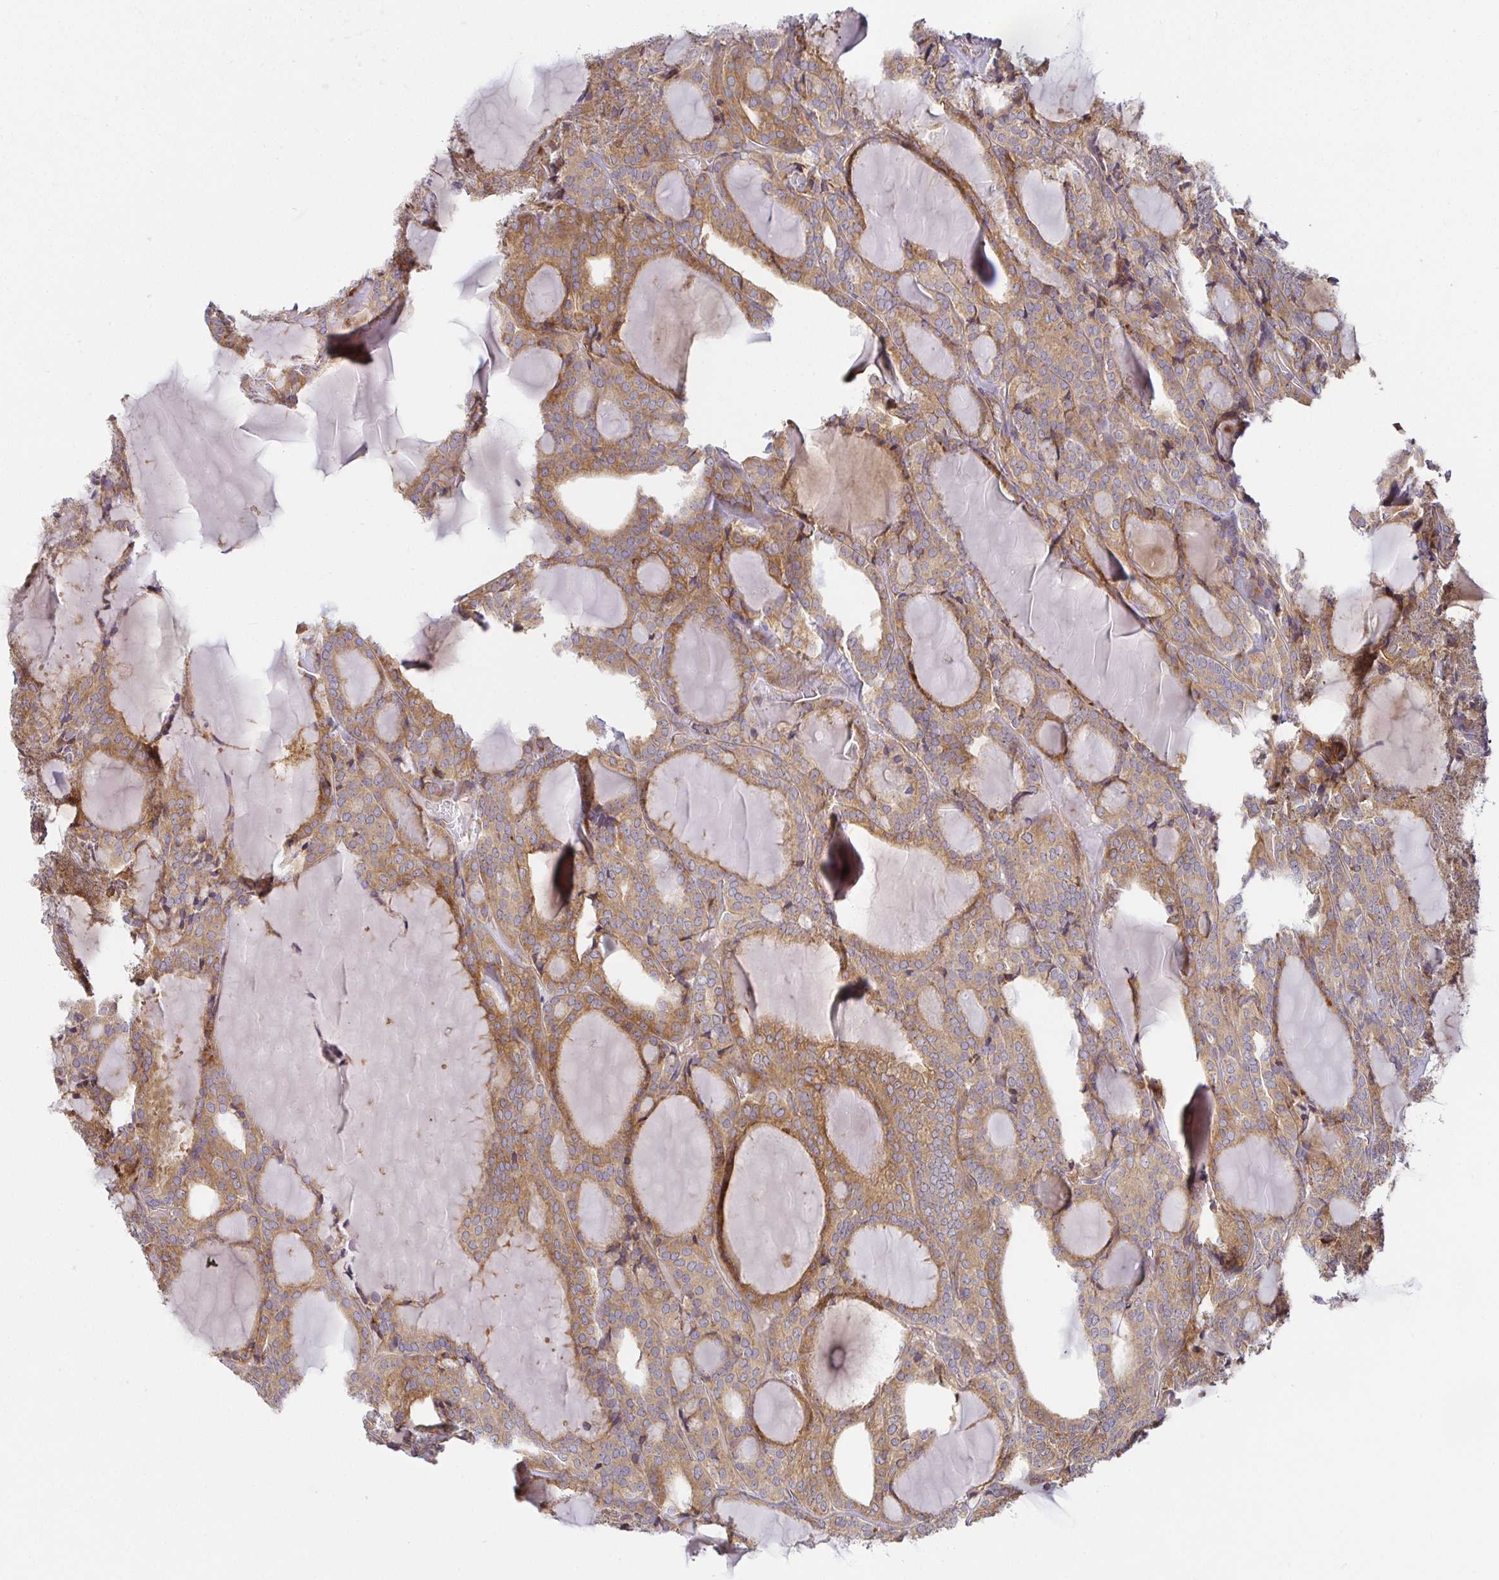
{"staining": {"intensity": "moderate", "quantity": ">75%", "location": "cytoplasmic/membranous"}, "tissue": "thyroid cancer", "cell_type": "Tumor cells", "image_type": "cancer", "snomed": [{"axis": "morphology", "description": "Follicular adenoma carcinoma, NOS"}, {"axis": "topography", "description": "Thyroid gland"}], "caption": "Immunohistochemistry (IHC) (DAB) staining of human thyroid follicular adenoma carcinoma reveals moderate cytoplasmic/membranous protein staining in about >75% of tumor cells.", "gene": "SNX8", "patient": {"sex": "male", "age": 74}}